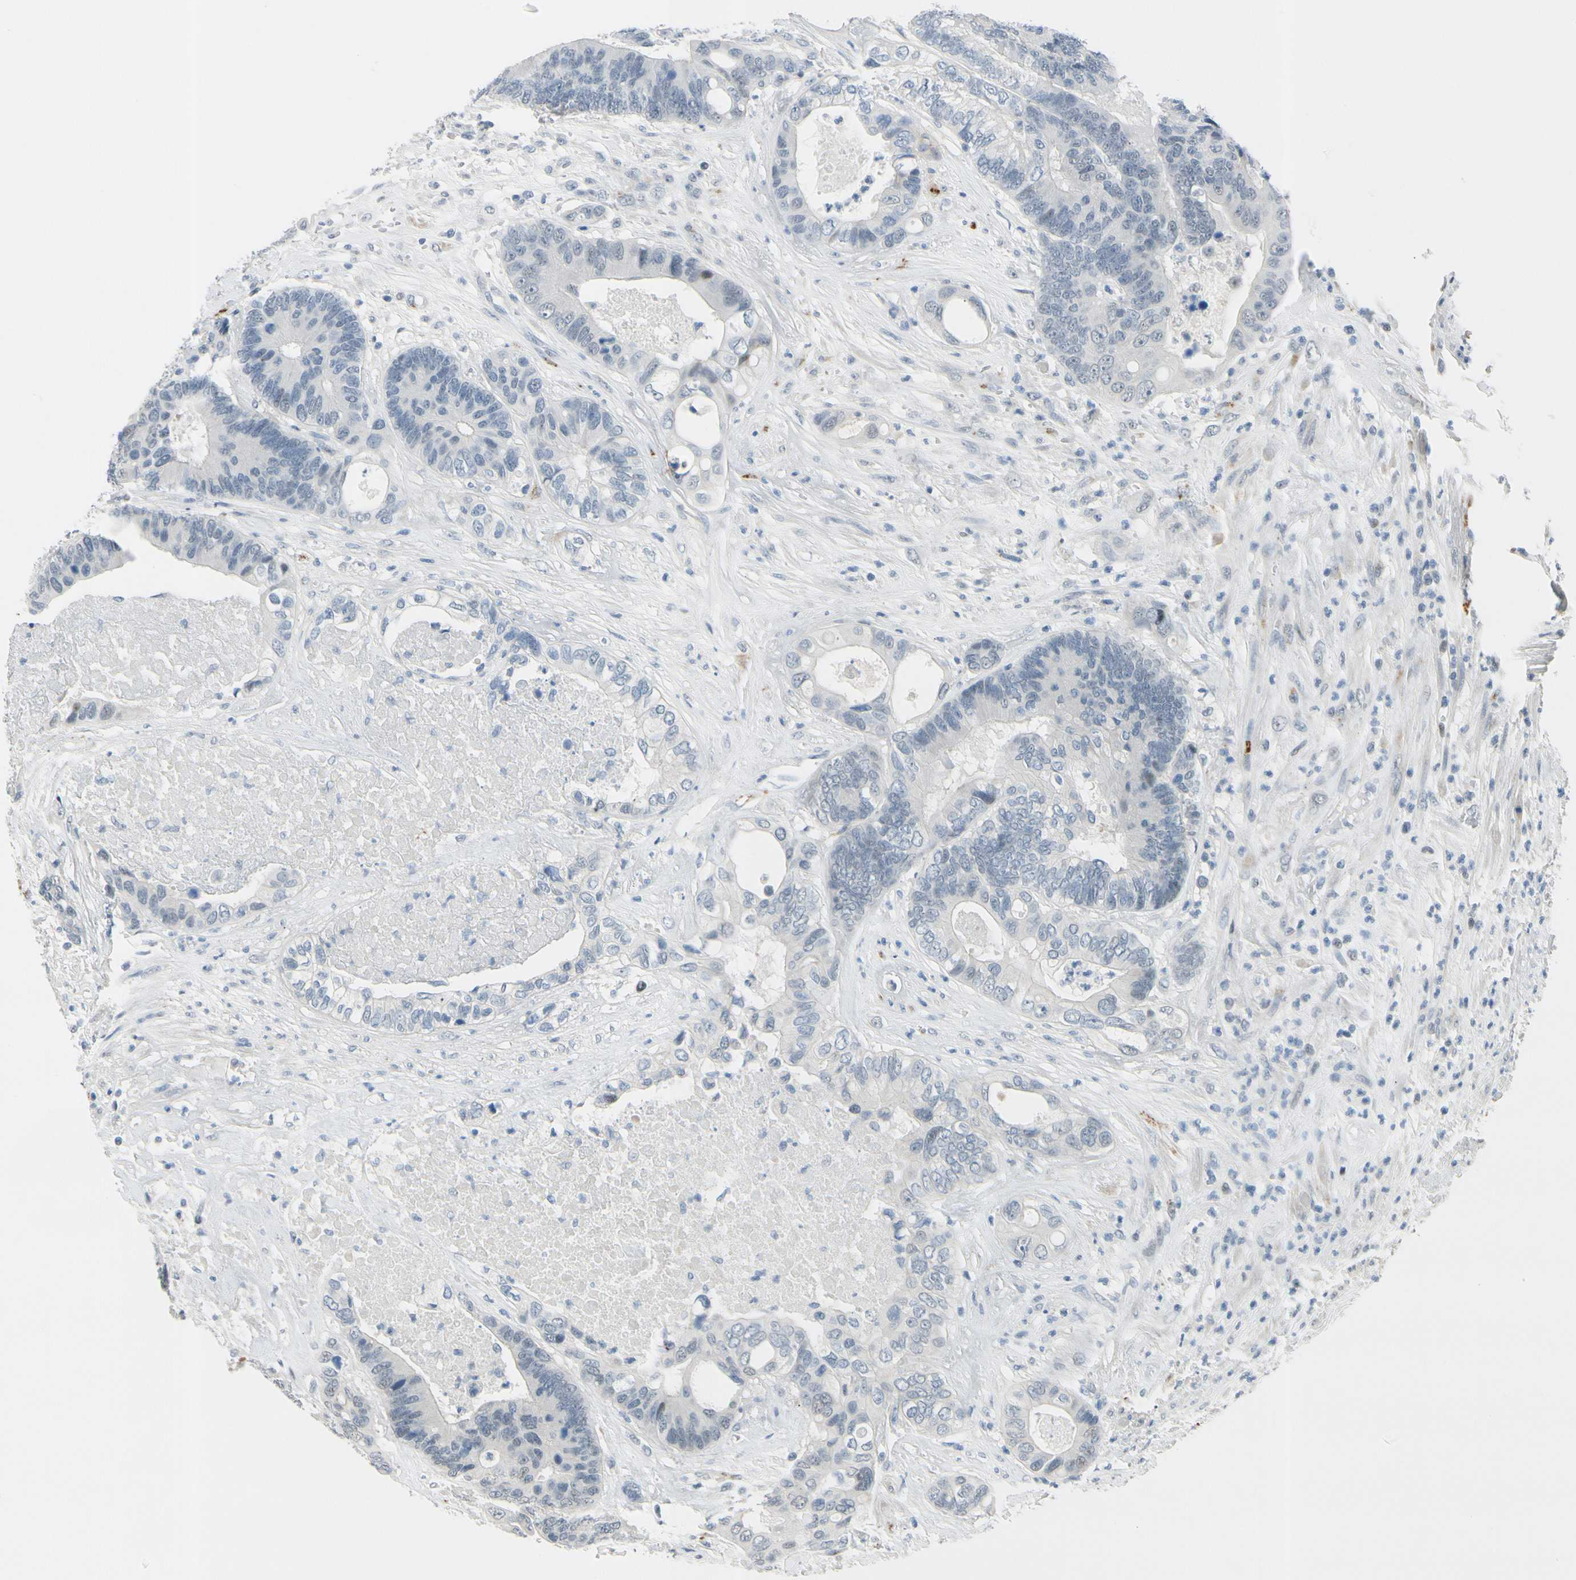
{"staining": {"intensity": "negative", "quantity": "none", "location": "none"}, "tissue": "colorectal cancer", "cell_type": "Tumor cells", "image_type": "cancer", "snomed": [{"axis": "morphology", "description": "Adenocarcinoma, NOS"}, {"axis": "topography", "description": "Rectum"}], "caption": "Tumor cells show no significant positivity in colorectal cancer (adenocarcinoma).", "gene": "B4GALNT1", "patient": {"sex": "male", "age": 55}}